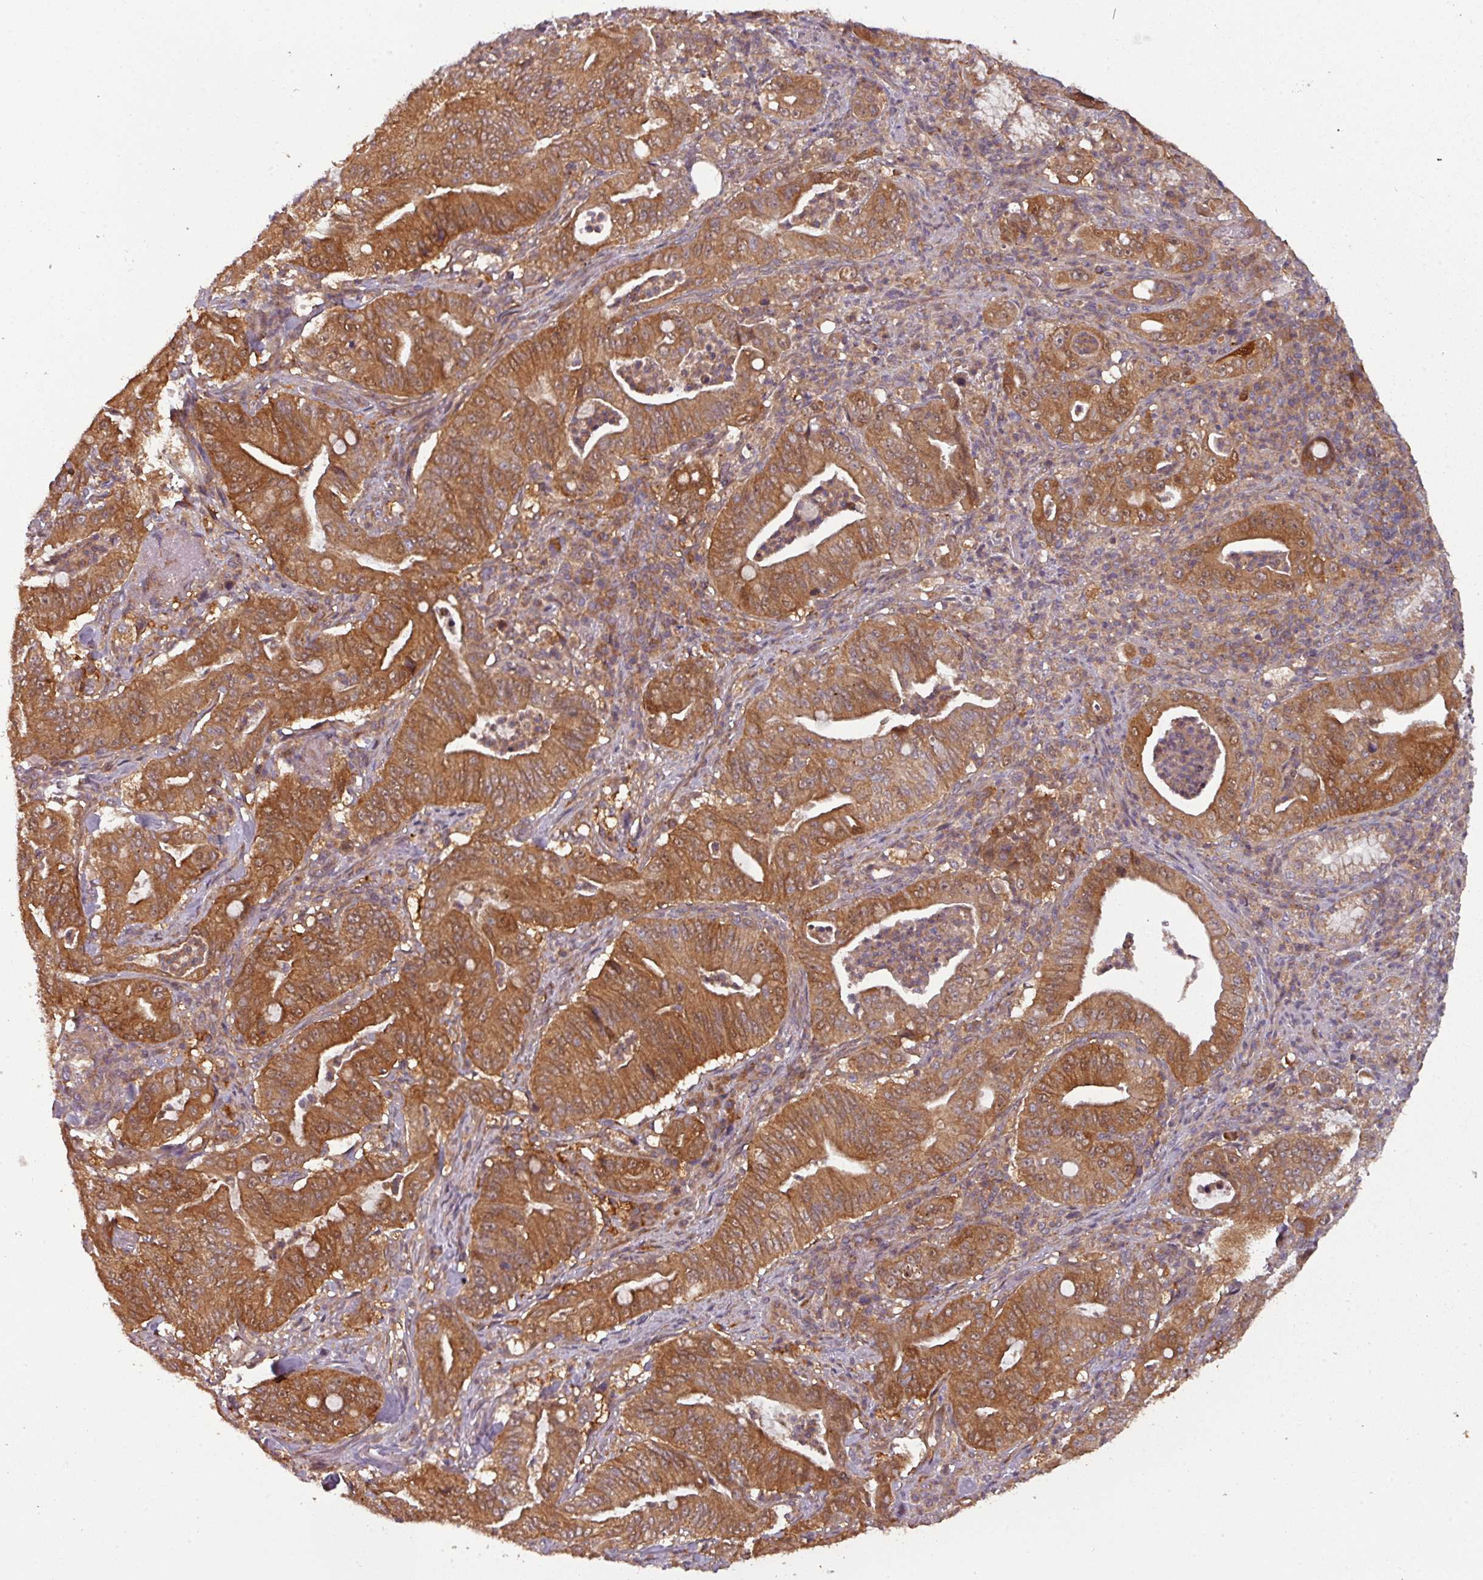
{"staining": {"intensity": "strong", "quantity": ">75%", "location": "cytoplasmic/membranous"}, "tissue": "pancreatic cancer", "cell_type": "Tumor cells", "image_type": "cancer", "snomed": [{"axis": "morphology", "description": "Adenocarcinoma, NOS"}, {"axis": "topography", "description": "Pancreas"}], "caption": "The histopathology image displays a brown stain indicating the presence of a protein in the cytoplasmic/membranous of tumor cells in pancreatic cancer (adenocarcinoma). (DAB IHC, brown staining for protein, blue staining for nuclei).", "gene": "GSKIP", "patient": {"sex": "male", "age": 71}}